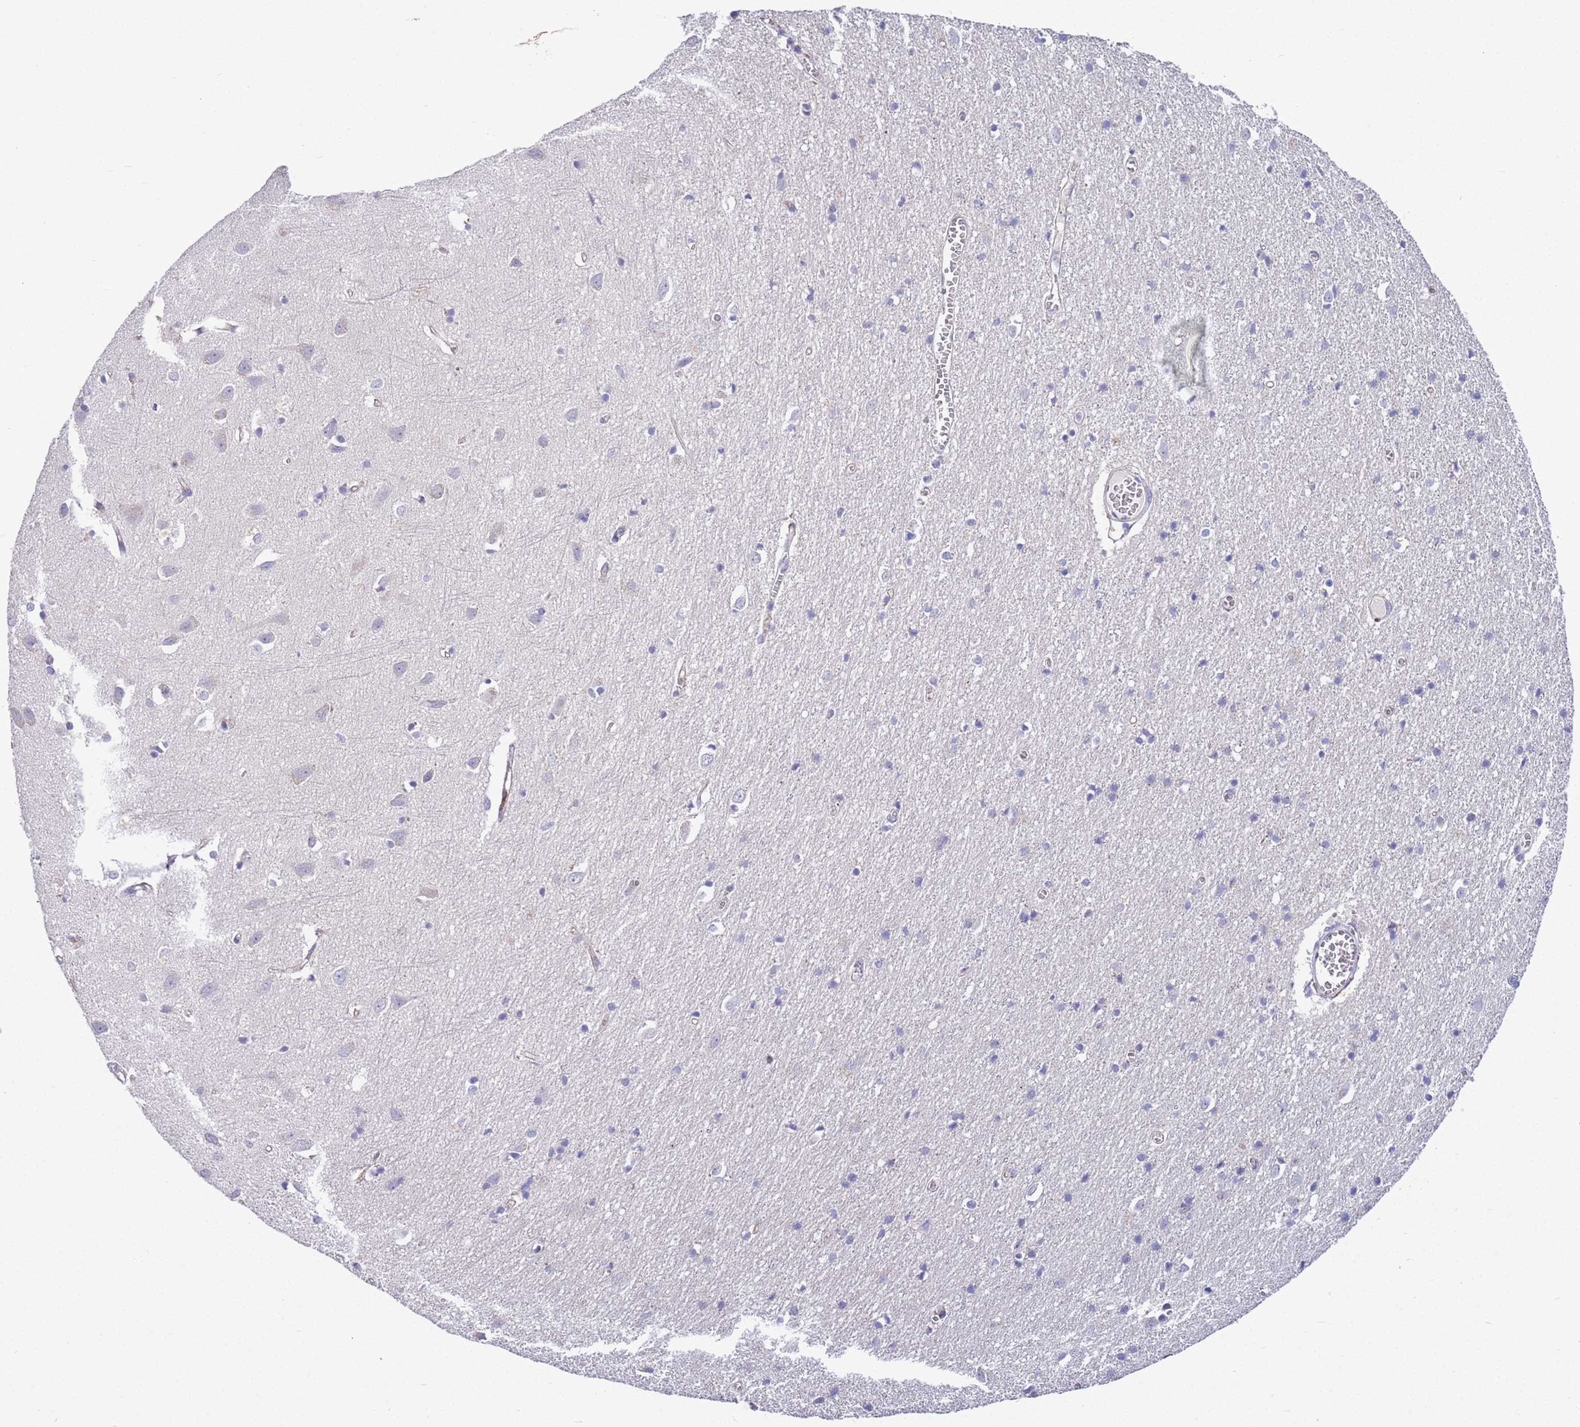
{"staining": {"intensity": "weak", "quantity": ">75%", "location": "cytoplasmic/membranous"}, "tissue": "cerebral cortex", "cell_type": "Endothelial cells", "image_type": "normal", "snomed": [{"axis": "morphology", "description": "Normal tissue, NOS"}, {"axis": "topography", "description": "Cerebral cortex"}], "caption": "High-power microscopy captured an immunohistochemistry histopathology image of normal cerebral cortex, revealing weak cytoplasmic/membranous positivity in about >75% of endothelial cells.", "gene": "BRMS1L", "patient": {"sex": "female", "age": 64}}